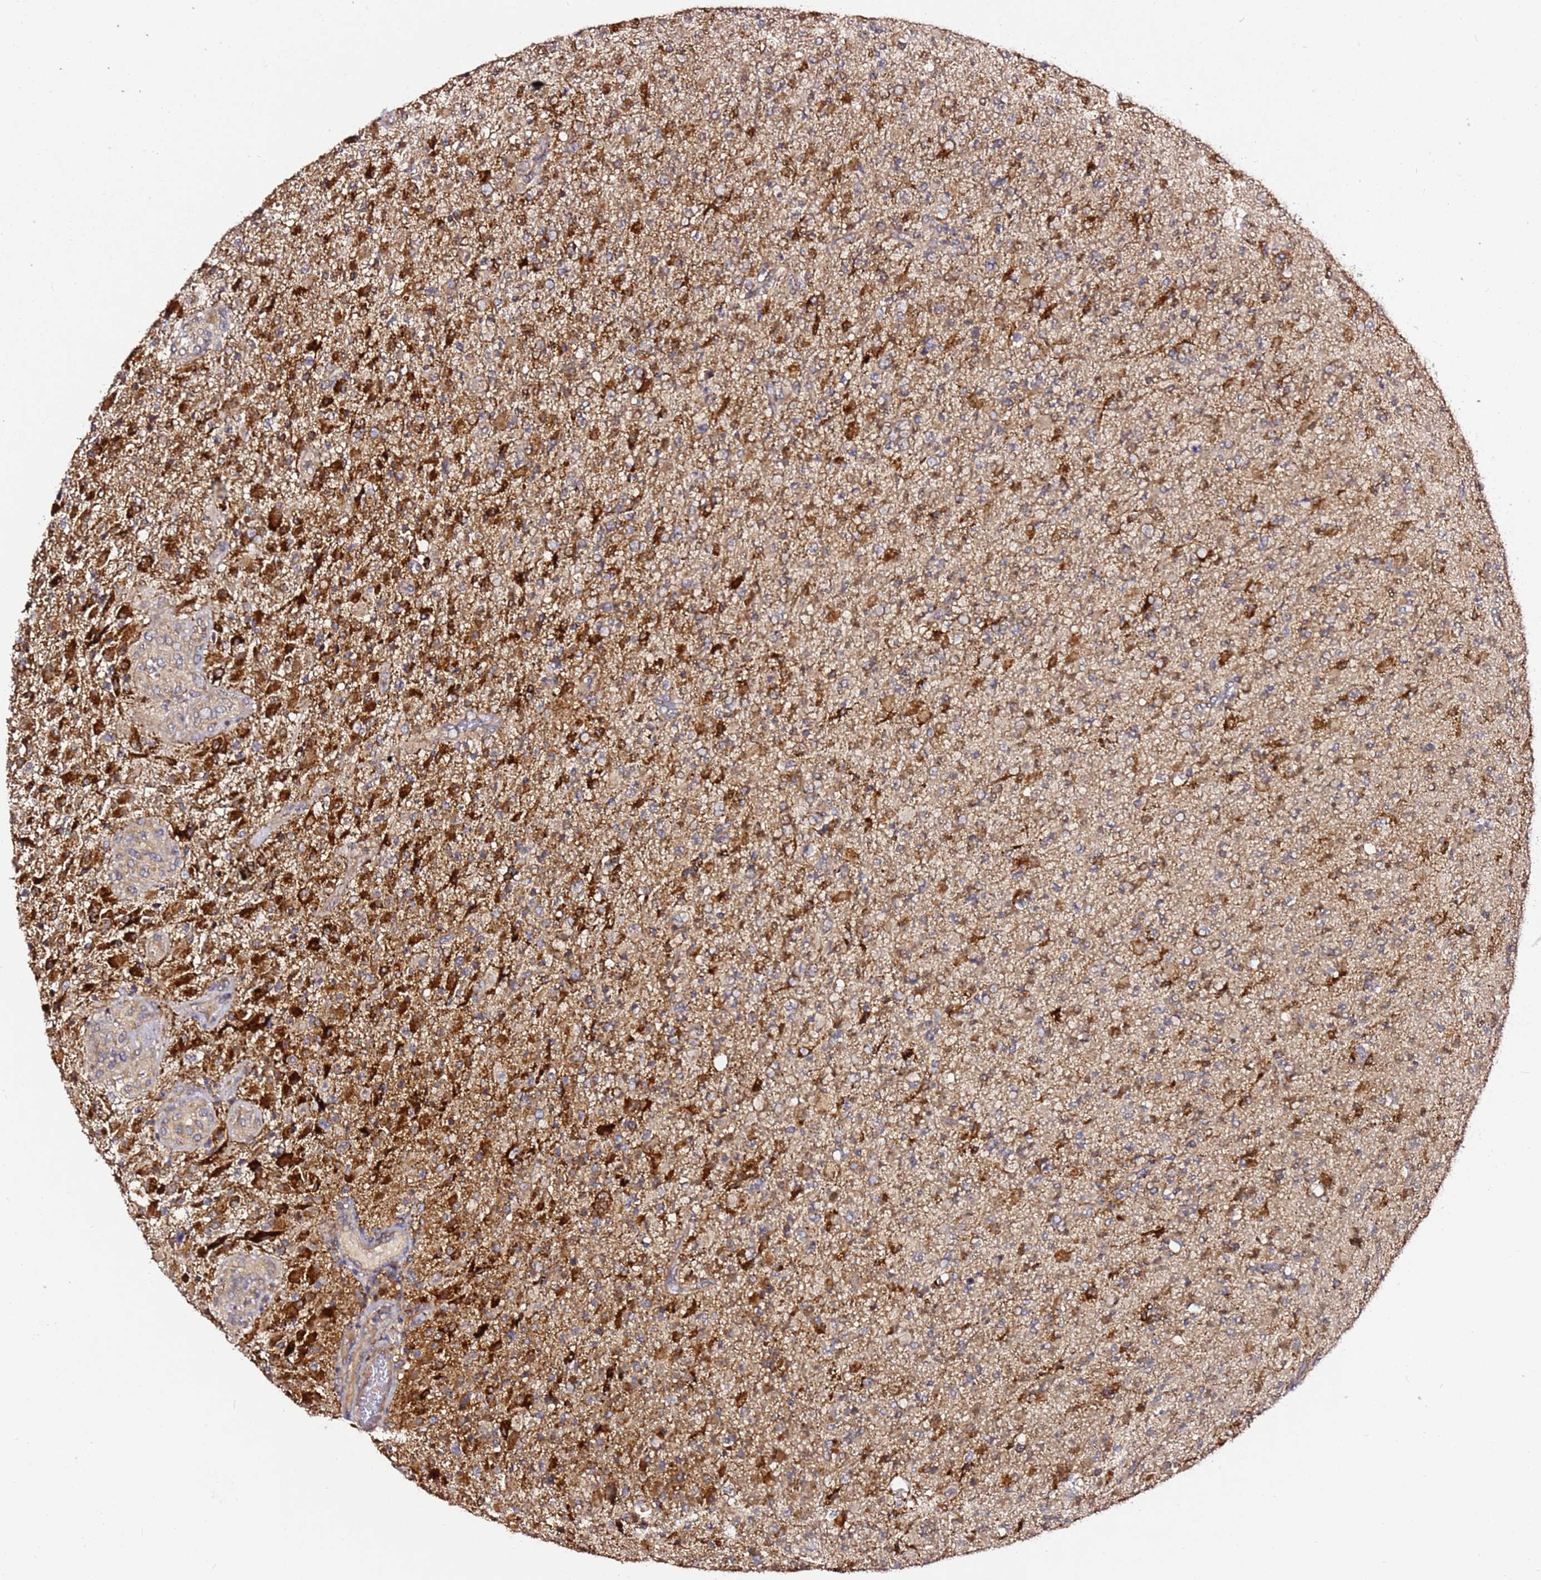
{"staining": {"intensity": "strong", "quantity": "25%-75%", "location": "cytoplasmic/membranous"}, "tissue": "glioma", "cell_type": "Tumor cells", "image_type": "cancer", "snomed": [{"axis": "morphology", "description": "Glioma, malignant, Low grade"}, {"axis": "topography", "description": "Brain"}], "caption": "A histopathology image of human glioma stained for a protein reveals strong cytoplasmic/membranous brown staining in tumor cells.", "gene": "ALG11", "patient": {"sex": "male", "age": 65}}